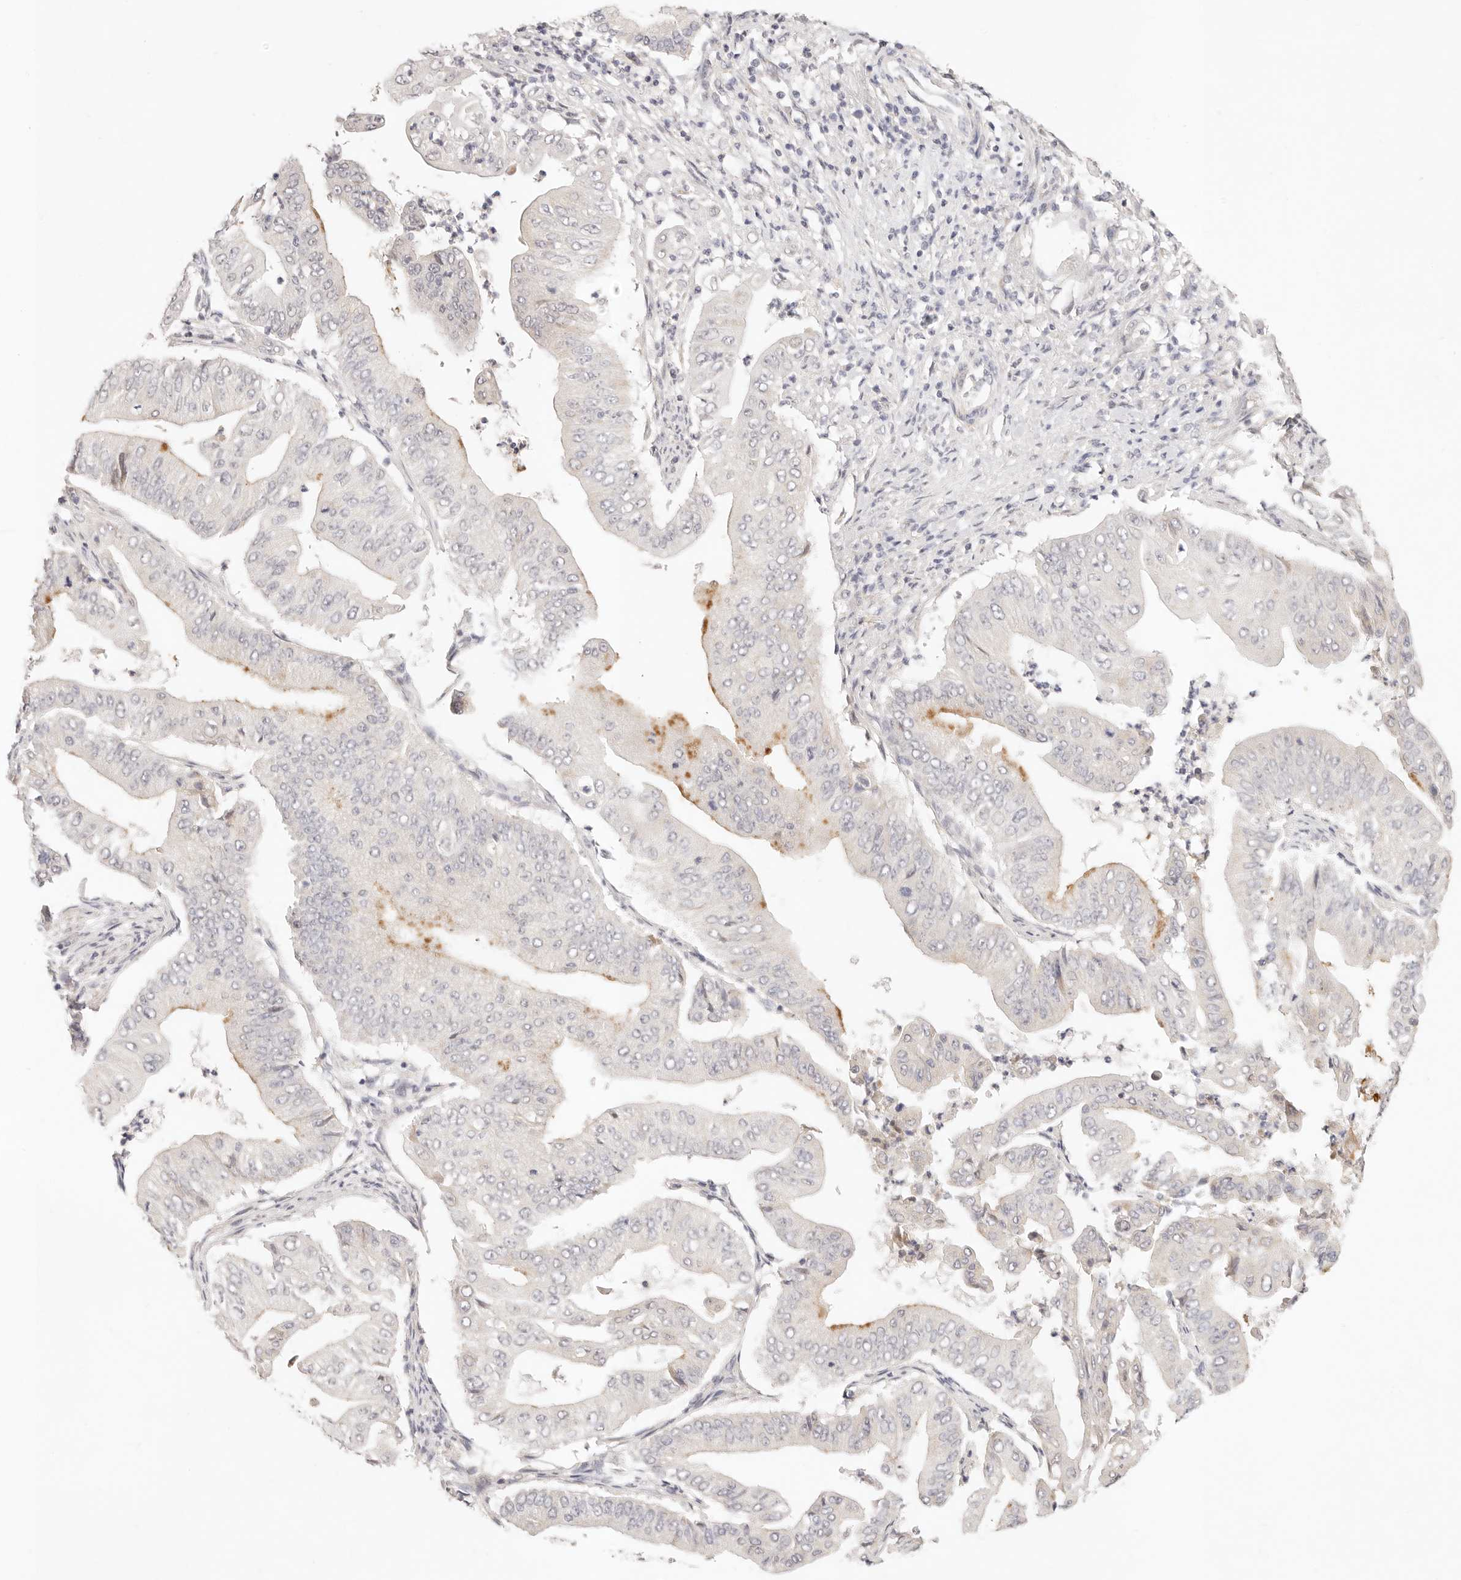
{"staining": {"intensity": "moderate", "quantity": "<25%", "location": "cytoplasmic/membranous"}, "tissue": "pancreatic cancer", "cell_type": "Tumor cells", "image_type": "cancer", "snomed": [{"axis": "morphology", "description": "Adenocarcinoma, NOS"}, {"axis": "topography", "description": "Pancreas"}], "caption": "Brown immunohistochemical staining in human pancreatic cancer exhibits moderate cytoplasmic/membranous expression in approximately <25% of tumor cells.", "gene": "GPR156", "patient": {"sex": "female", "age": 77}}